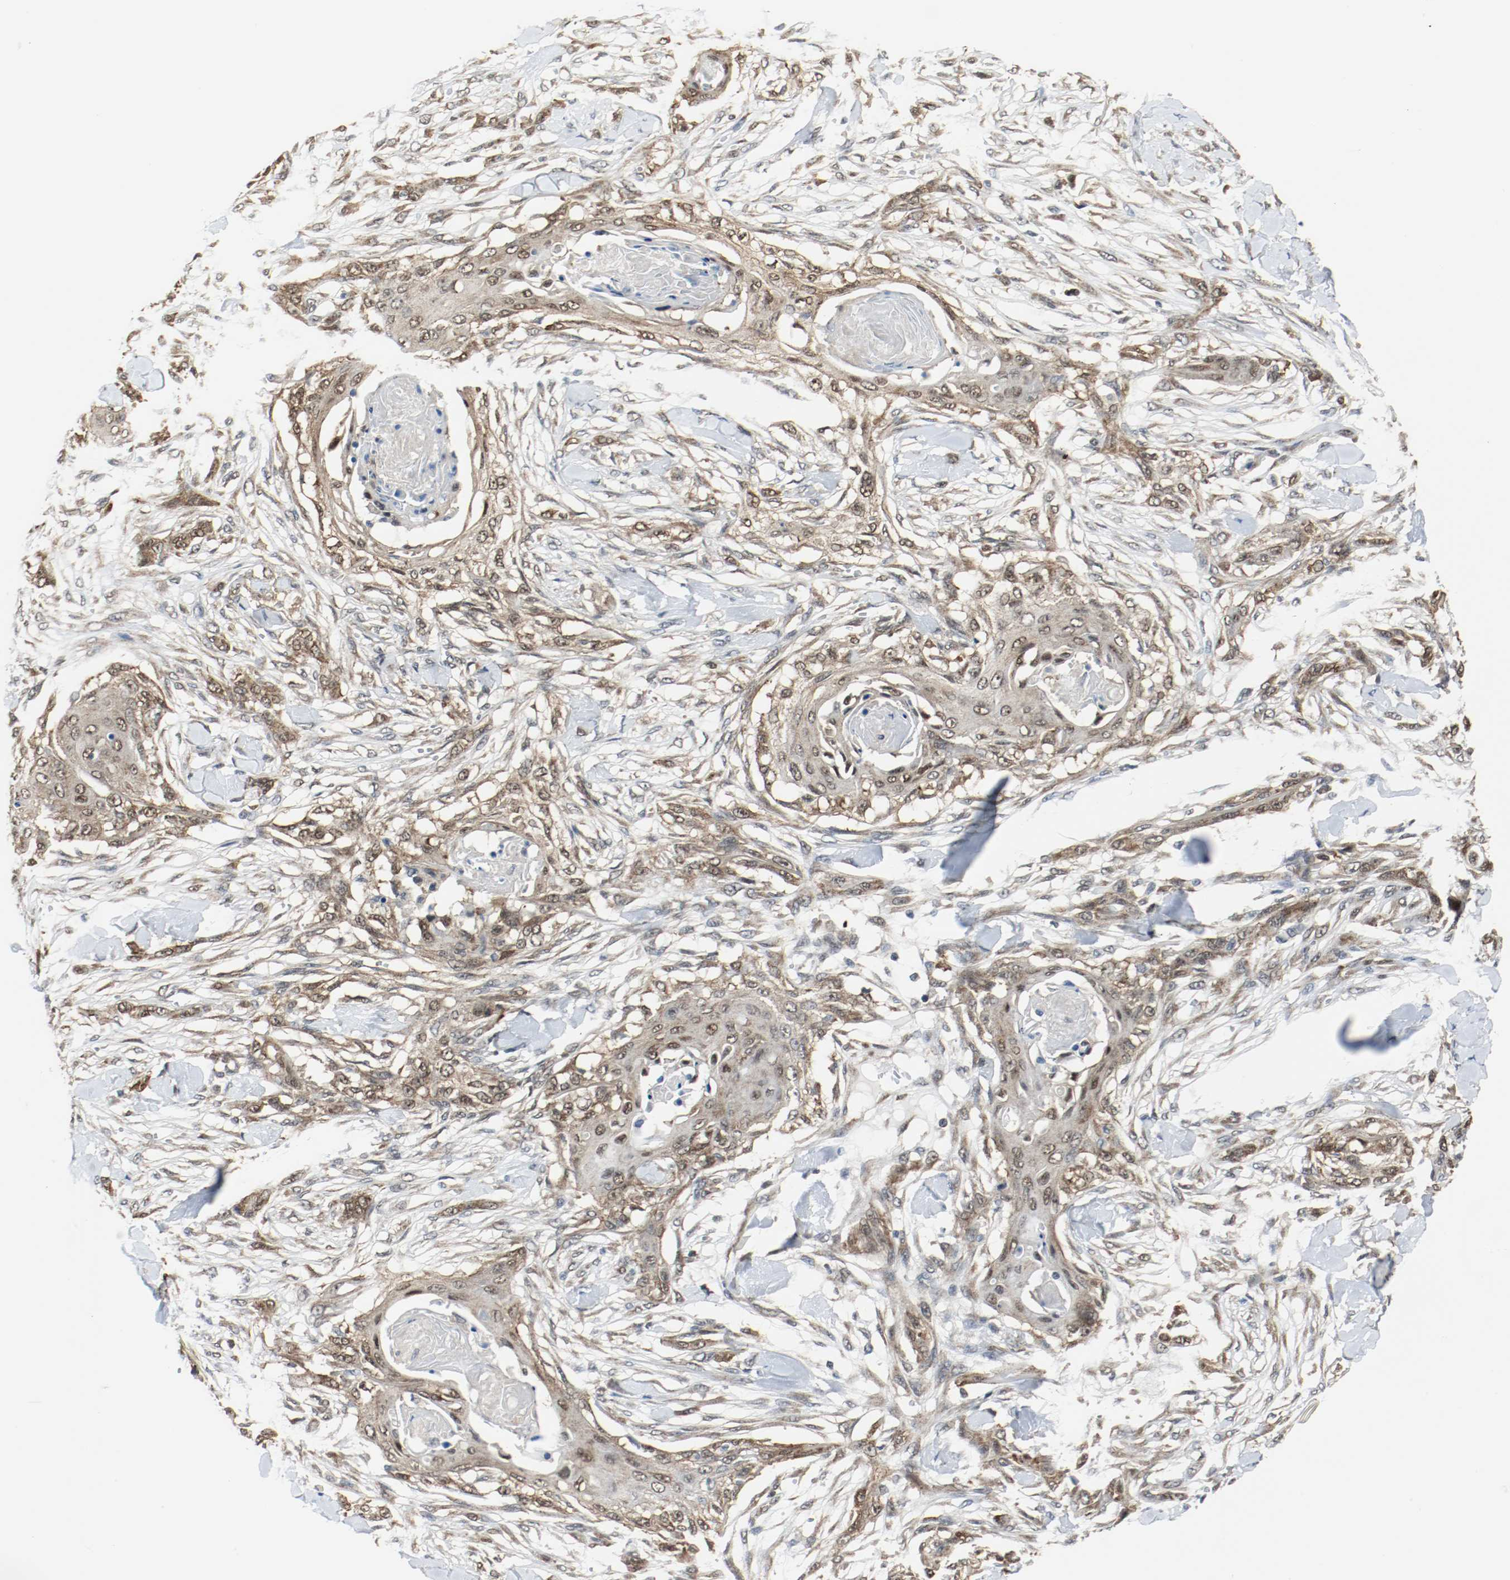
{"staining": {"intensity": "moderate", "quantity": ">75%", "location": "cytoplasmic/membranous,nuclear"}, "tissue": "skin cancer", "cell_type": "Tumor cells", "image_type": "cancer", "snomed": [{"axis": "morphology", "description": "Normal tissue, NOS"}, {"axis": "morphology", "description": "Squamous cell carcinoma, NOS"}, {"axis": "topography", "description": "Skin"}], "caption": "This photomicrograph shows skin squamous cell carcinoma stained with immunohistochemistry to label a protein in brown. The cytoplasmic/membranous and nuclear of tumor cells show moderate positivity for the protein. Nuclei are counter-stained blue.", "gene": "PPME1", "patient": {"sex": "female", "age": 59}}